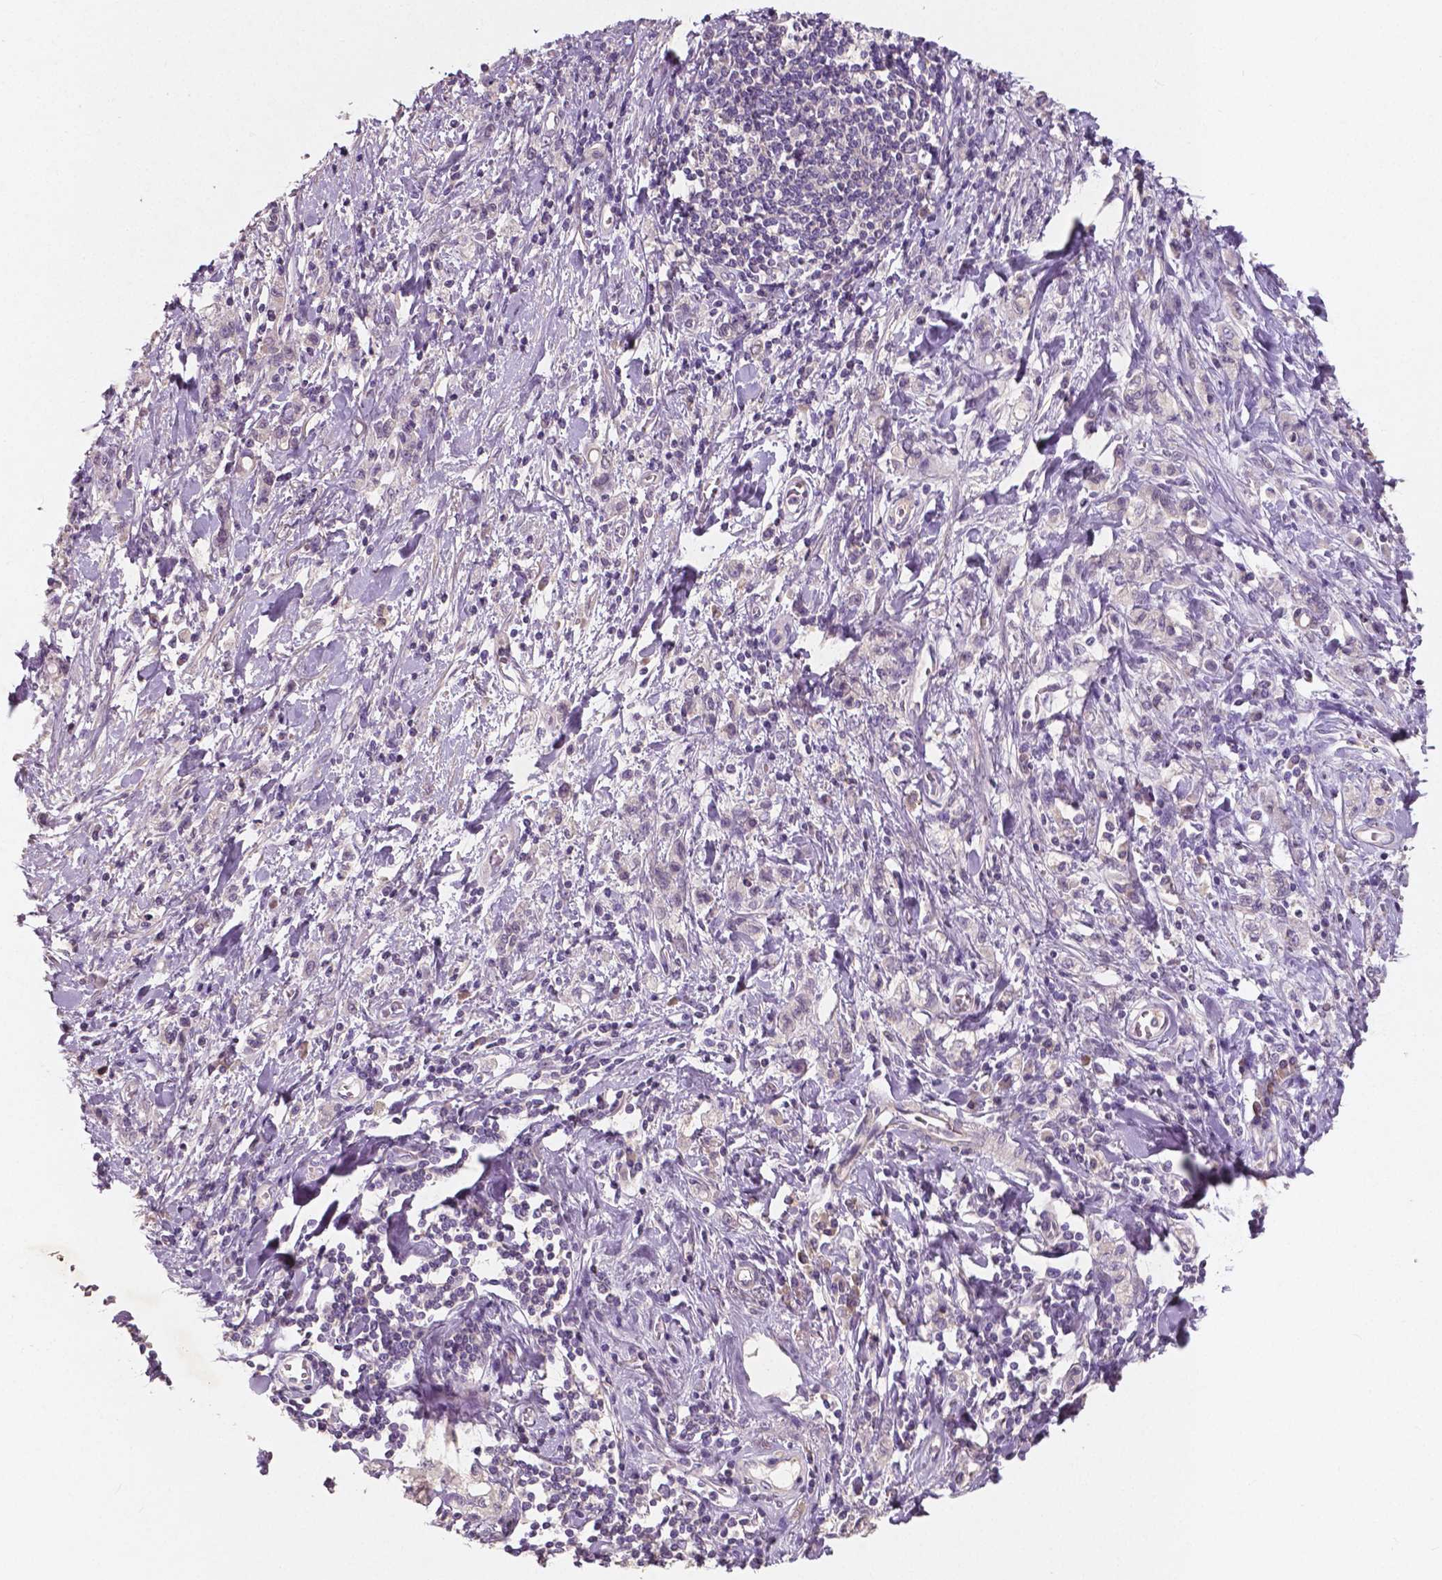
{"staining": {"intensity": "negative", "quantity": "none", "location": "none"}, "tissue": "stomach cancer", "cell_type": "Tumor cells", "image_type": "cancer", "snomed": [{"axis": "morphology", "description": "Adenocarcinoma, NOS"}, {"axis": "topography", "description": "Stomach"}], "caption": "A high-resolution micrograph shows IHC staining of adenocarcinoma (stomach), which displays no significant expression in tumor cells.", "gene": "LSM14B", "patient": {"sex": "male", "age": 77}}